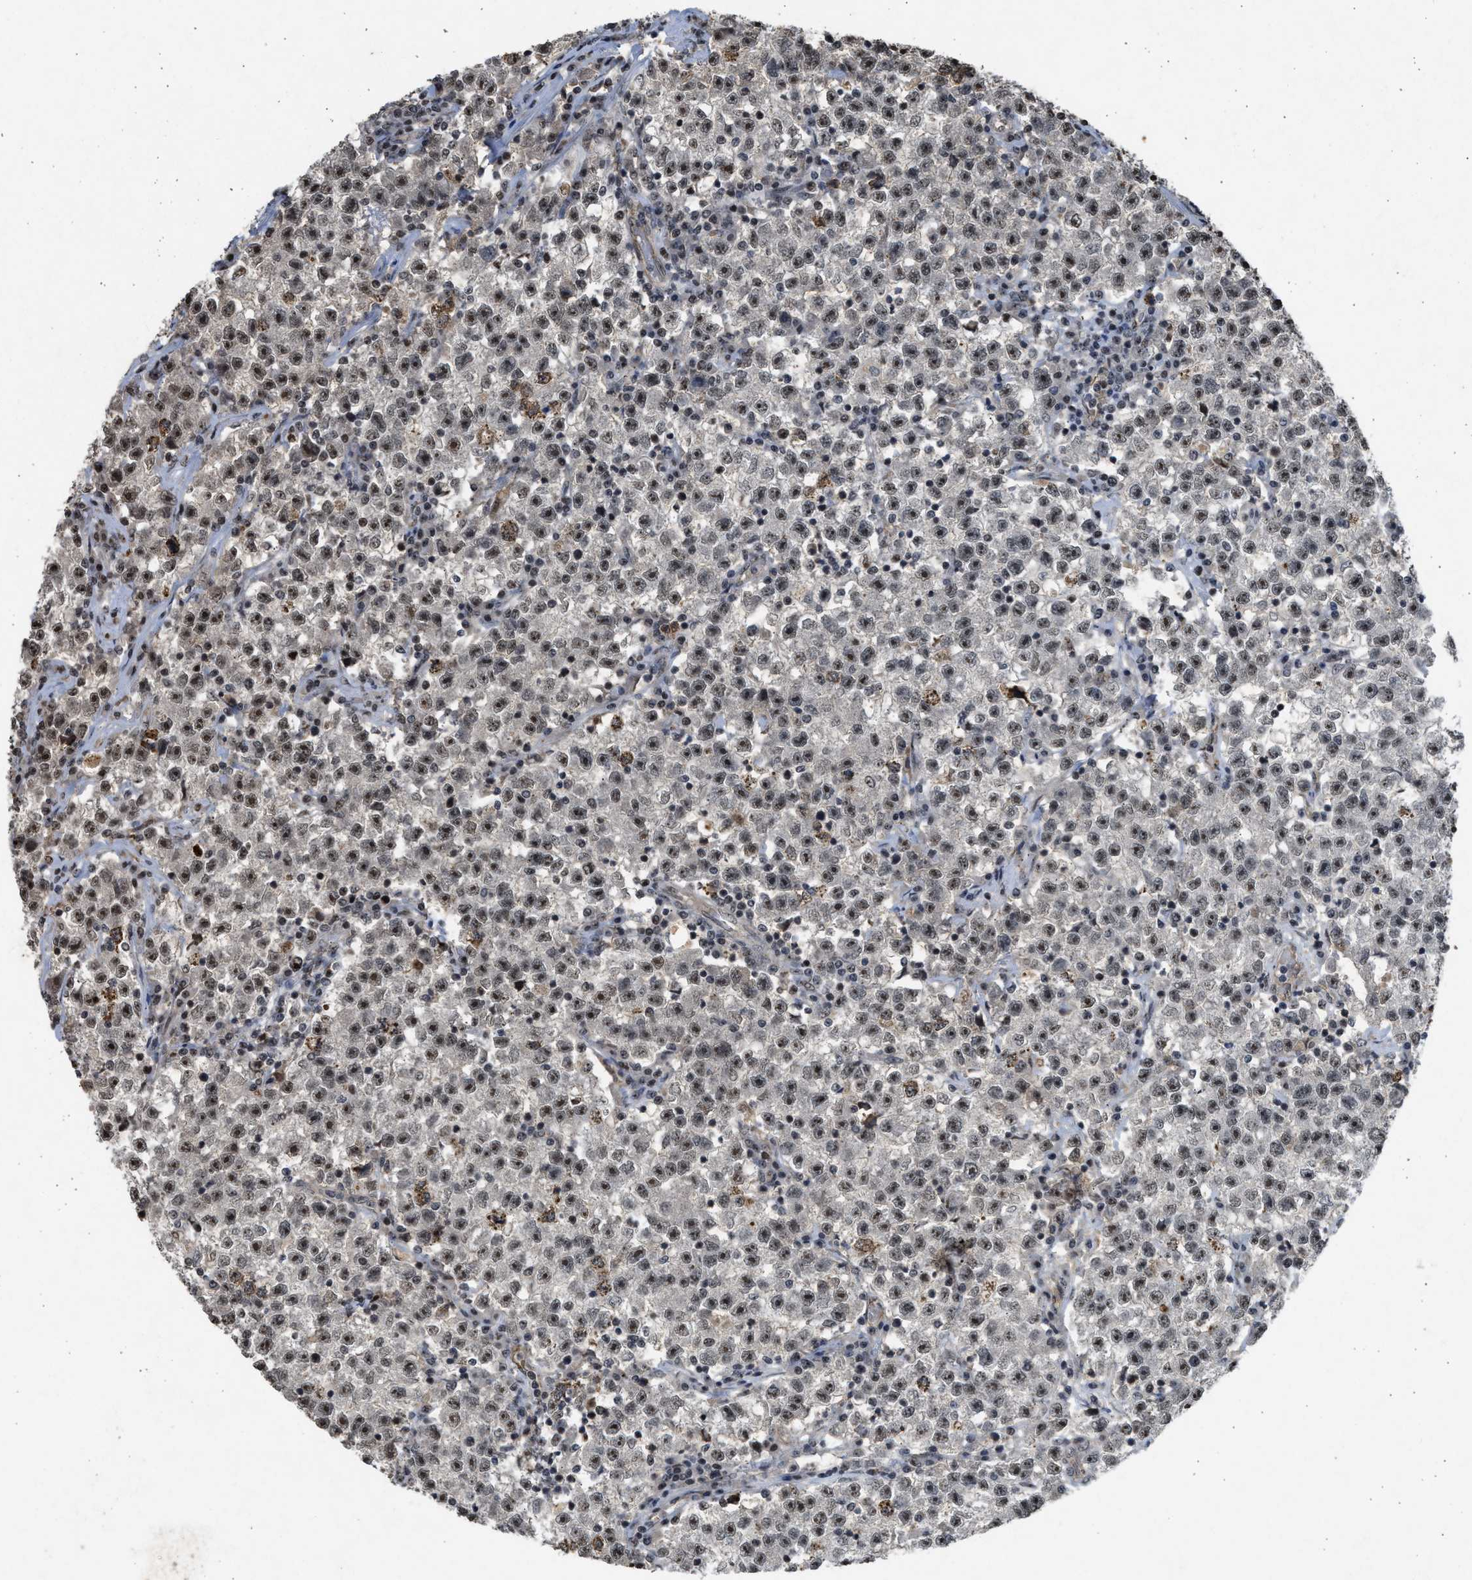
{"staining": {"intensity": "moderate", "quantity": ">75%", "location": "nuclear"}, "tissue": "testis cancer", "cell_type": "Tumor cells", "image_type": "cancer", "snomed": [{"axis": "morphology", "description": "Seminoma, NOS"}, {"axis": "topography", "description": "Testis"}], "caption": "An immunohistochemistry histopathology image of tumor tissue is shown. Protein staining in brown shows moderate nuclear positivity in seminoma (testis) within tumor cells. (IHC, brightfield microscopy, high magnification).", "gene": "TFDP2", "patient": {"sex": "male", "age": 22}}